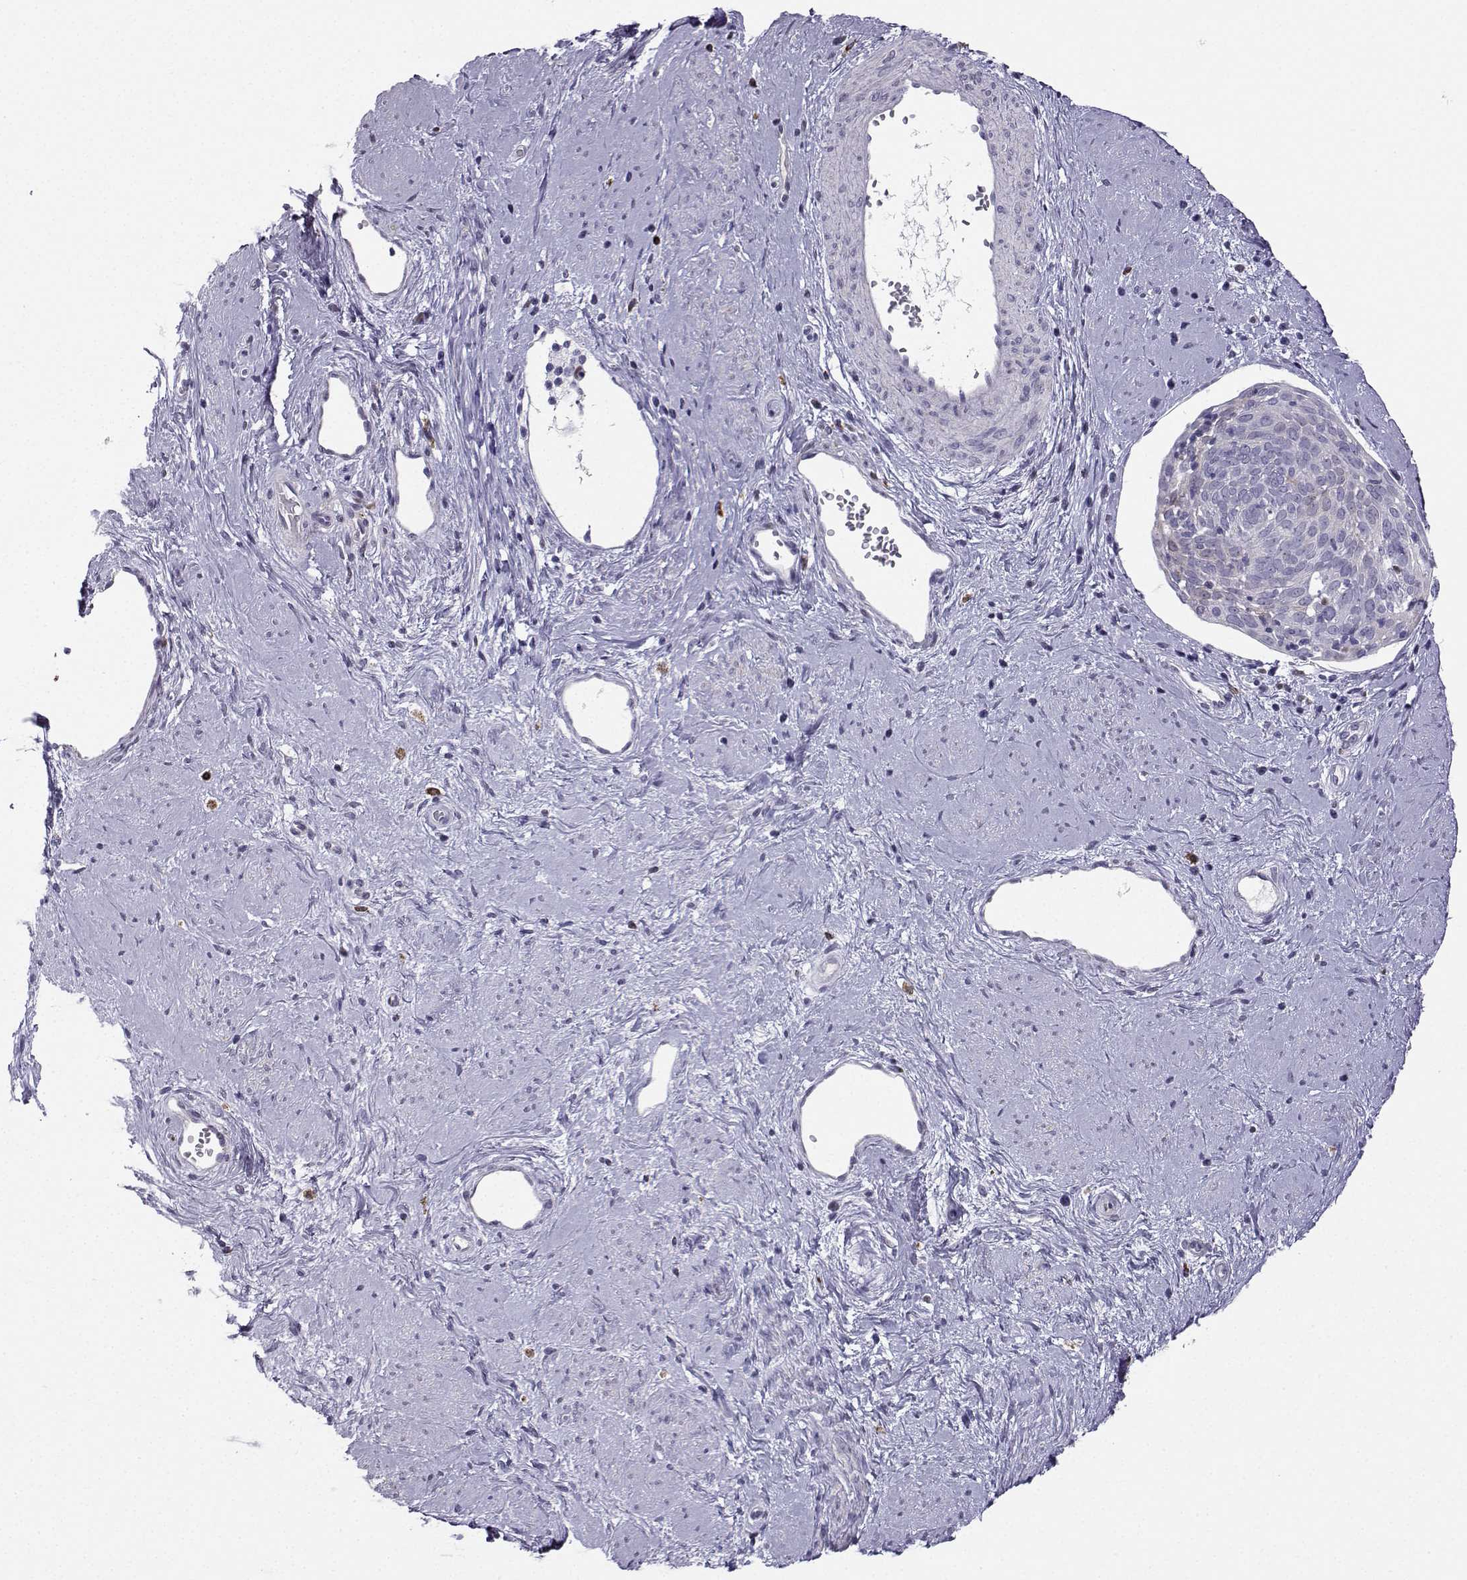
{"staining": {"intensity": "negative", "quantity": "none", "location": "none"}, "tissue": "cervical cancer", "cell_type": "Tumor cells", "image_type": "cancer", "snomed": [{"axis": "morphology", "description": "Squamous cell carcinoma, NOS"}, {"axis": "topography", "description": "Cervix"}], "caption": "Tumor cells are negative for brown protein staining in cervical cancer (squamous cell carcinoma).", "gene": "DCLK3", "patient": {"sex": "female", "age": 39}}